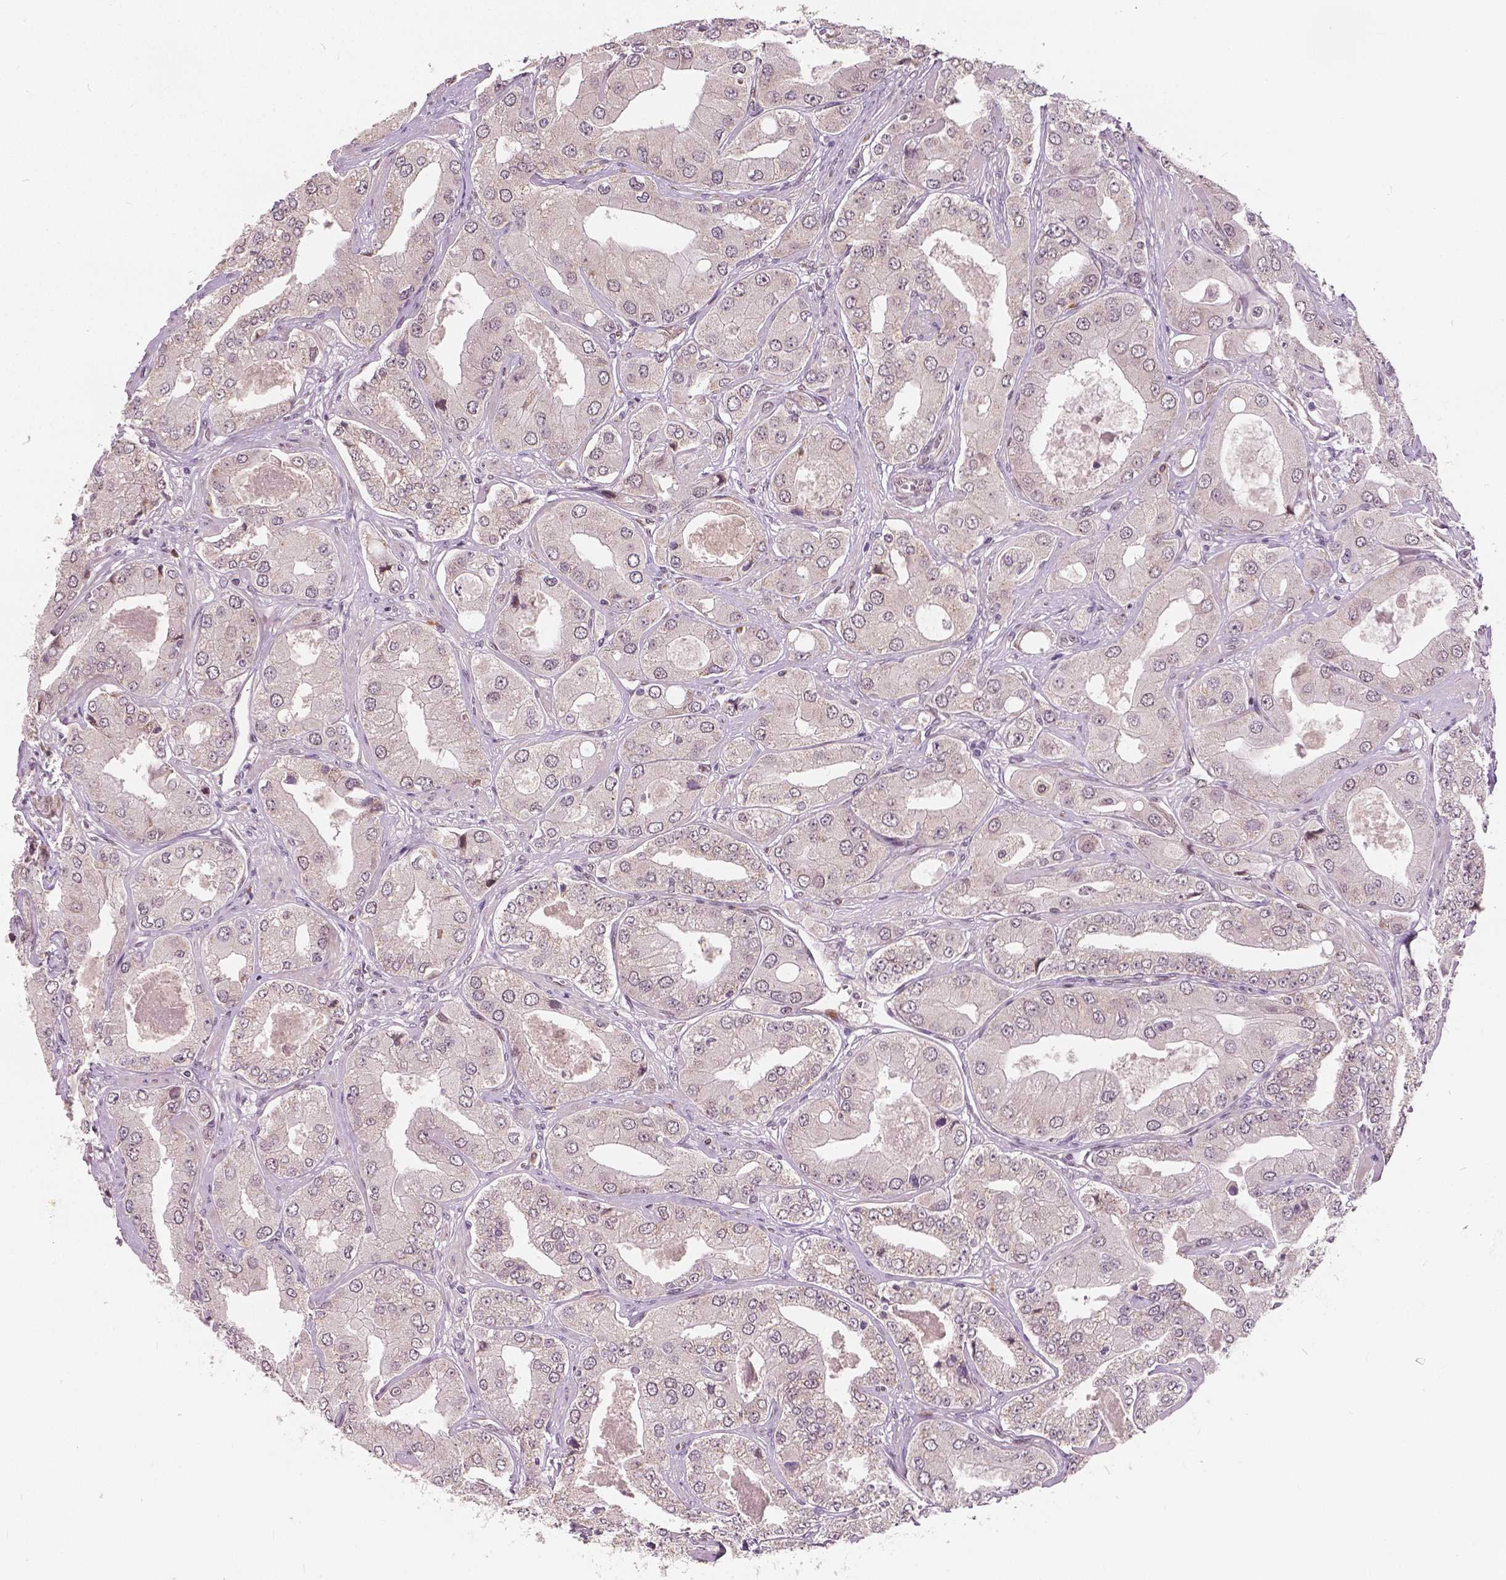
{"staining": {"intensity": "negative", "quantity": "none", "location": "none"}, "tissue": "prostate cancer", "cell_type": "Tumor cells", "image_type": "cancer", "snomed": [{"axis": "morphology", "description": "Adenocarcinoma, Low grade"}, {"axis": "topography", "description": "Prostate"}], "caption": "An immunohistochemistry micrograph of low-grade adenocarcinoma (prostate) is shown. There is no staining in tumor cells of low-grade adenocarcinoma (prostate). The staining is performed using DAB (3,3'-diaminobenzidine) brown chromogen with nuclei counter-stained in using hematoxylin.", "gene": "HMBOX1", "patient": {"sex": "male", "age": 60}}